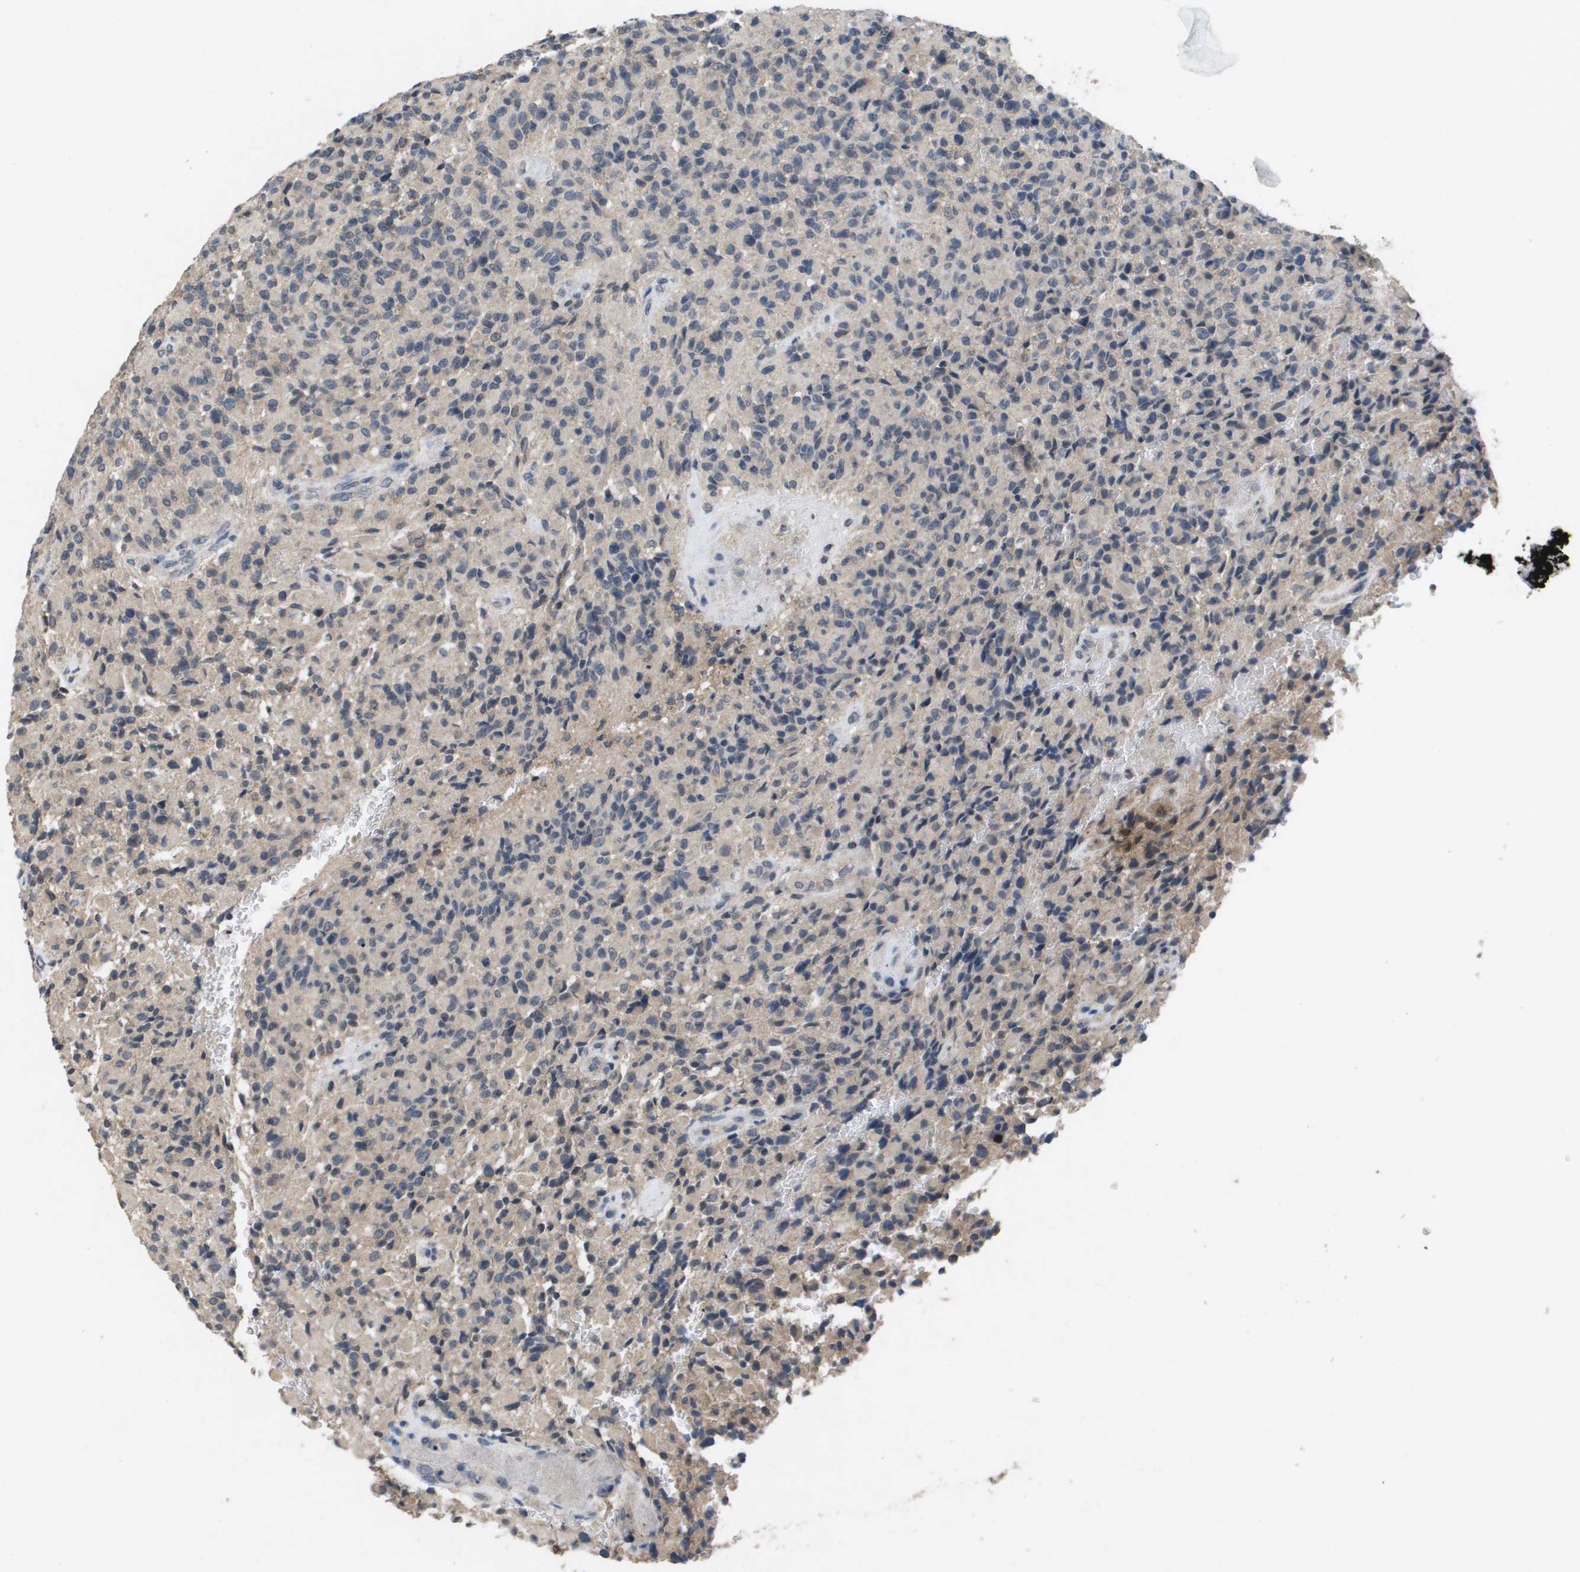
{"staining": {"intensity": "negative", "quantity": "none", "location": "none"}, "tissue": "glioma", "cell_type": "Tumor cells", "image_type": "cancer", "snomed": [{"axis": "morphology", "description": "Glioma, malignant, High grade"}, {"axis": "topography", "description": "Brain"}], "caption": "The immunohistochemistry (IHC) histopathology image has no significant expression in tumor cells of glioma tissue.", "gene": "PROC", "patient": {"sex": "male", "age": 71}}